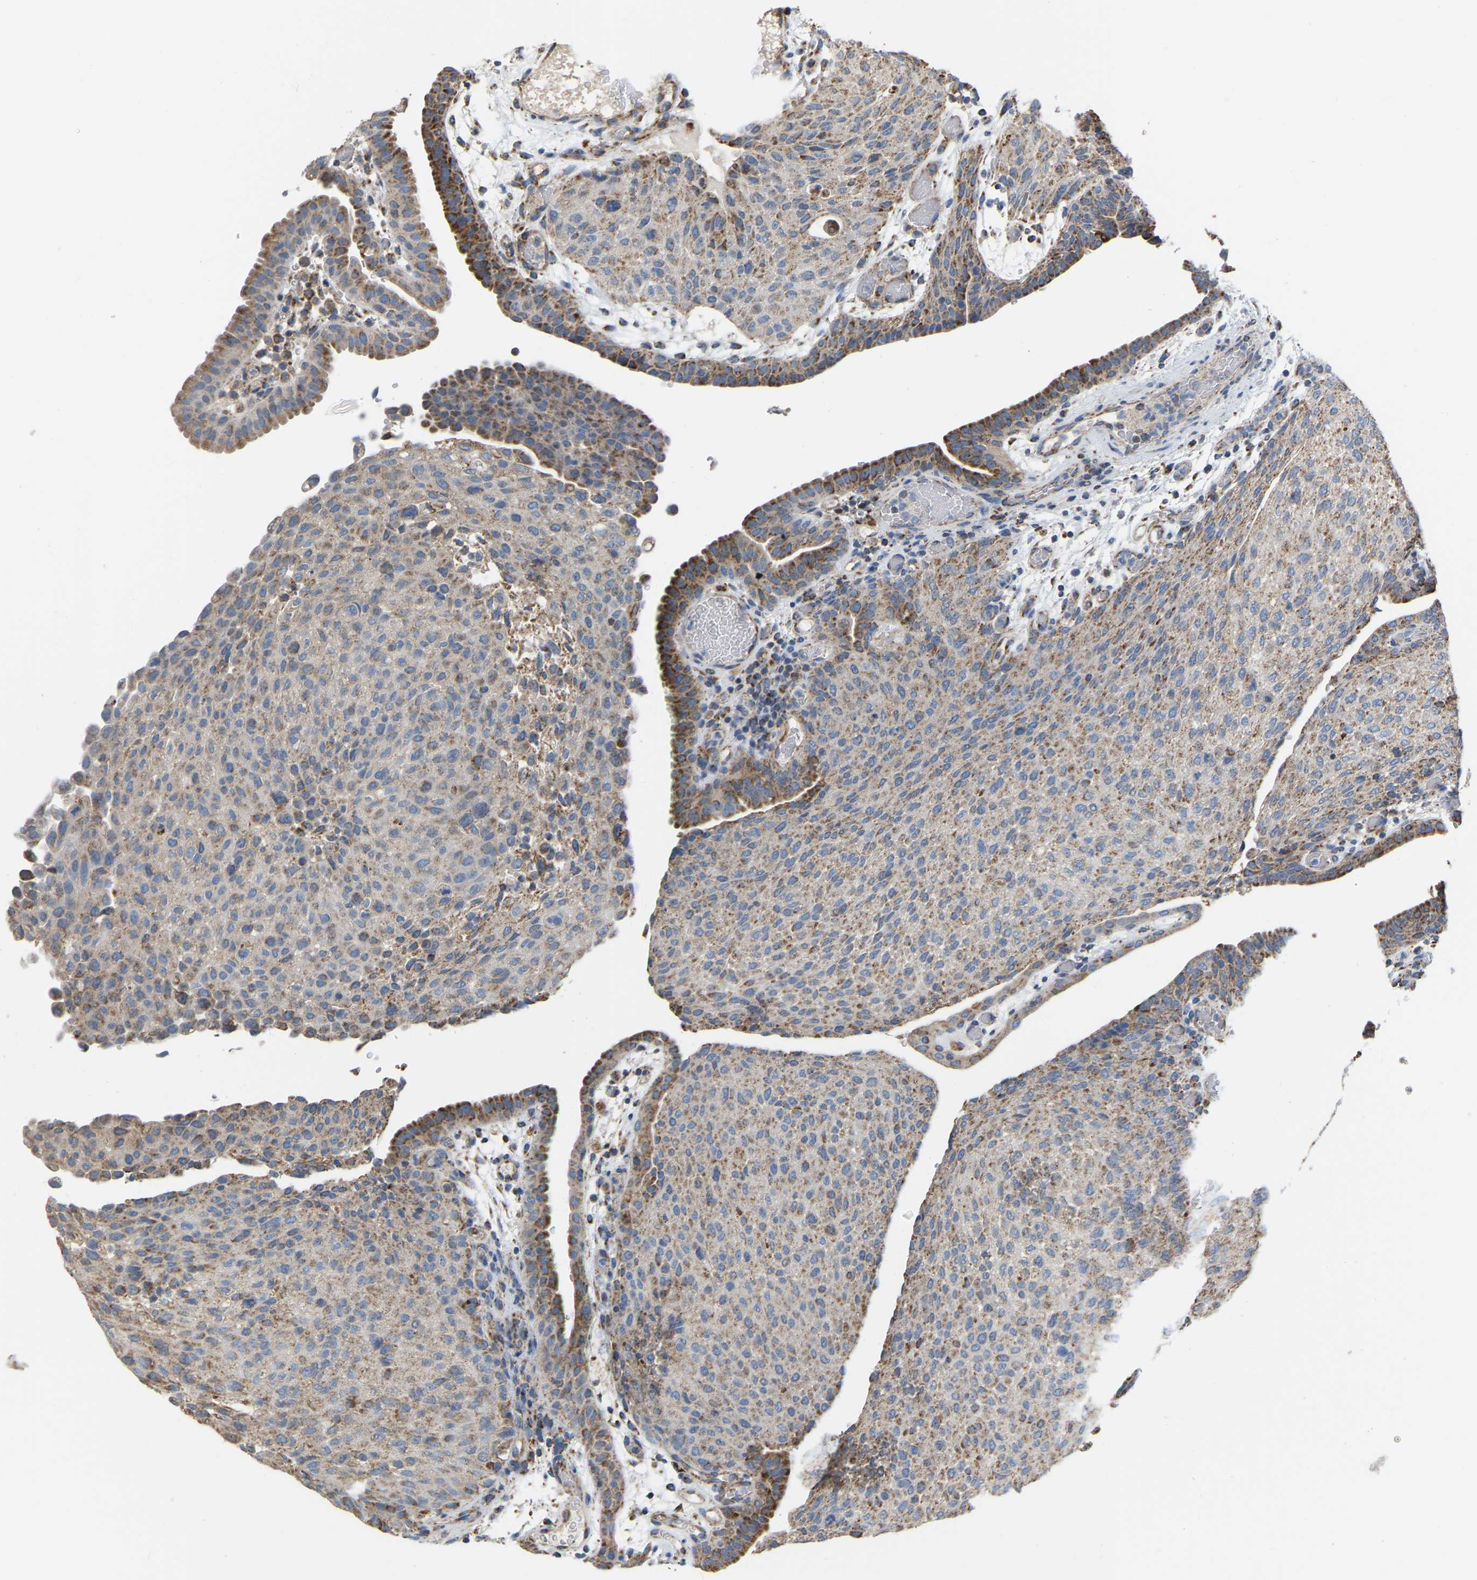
{"staining": {"intensity": "weak", "quantity": ">75%", "location": "cytoplasmic/membranous"}, "tissue": "urothelial cancer", "cell_type": "Tumor cells", "image_type": "cancer", "snomed": [{"axis": "morphology", "description": "Urothelial carcinoma, Low grade"}, {"axis": "morphology", "description": "Urothelial carcinoma, High grade"}, {"axis": "topography", "description": "Urinary bladder"}], "caption": "Human high-grade urothelial carcinoma stained with a brown dye shows weak cytoplasmic/membranous positive expression in about >75% of tumor cells.", "gene": "CBLB", "patient": {"sex": "male", "age": 35}}